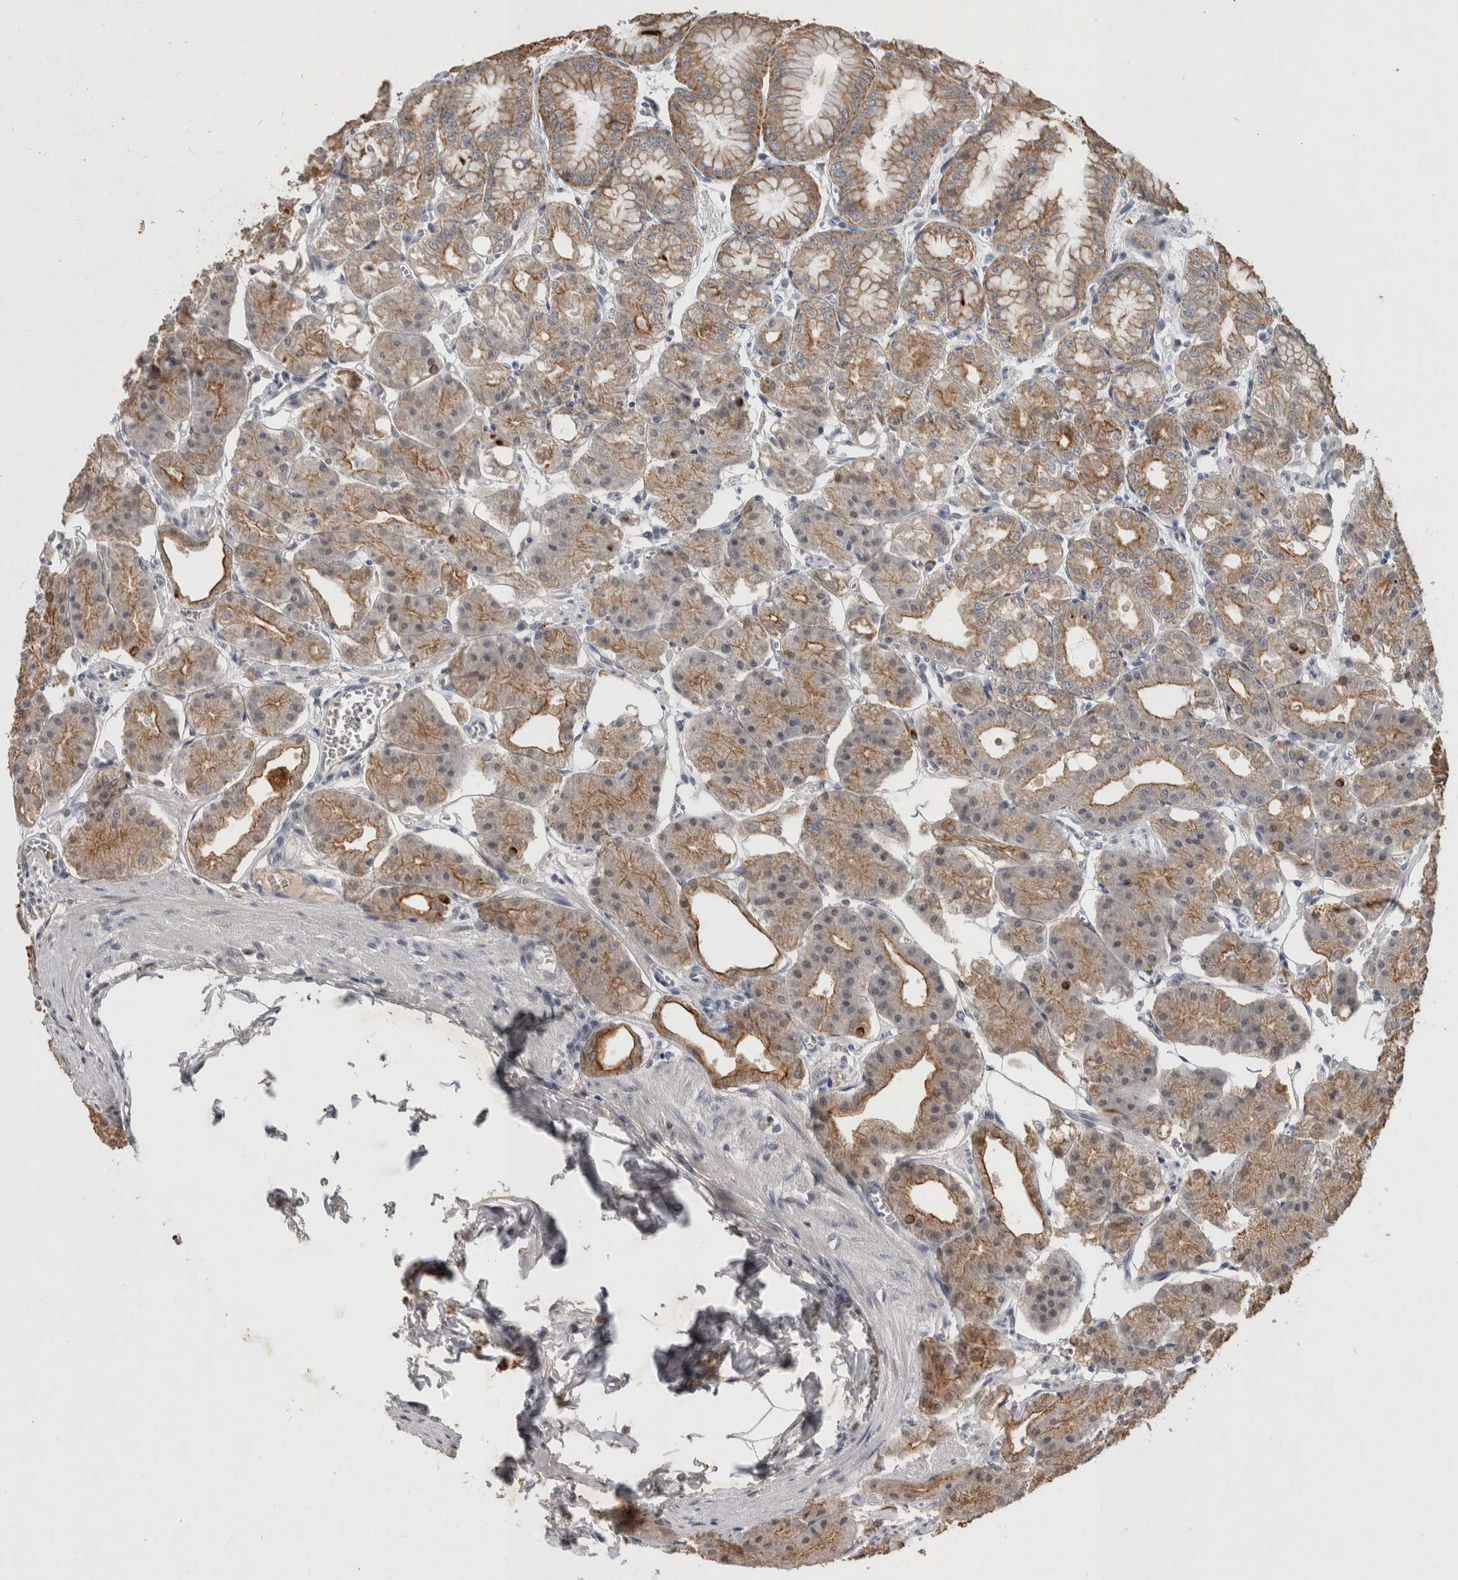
{"staining": {"intensity": "moderate", "quantity": "25%-75%", "location": "cytoplasmic/membranous"}, "tissue": "stomach", "cell_type": "Glandular cells", "image_type": "normal", "snomed": [{"axis": "morphology", "description": "Normal tissue, NOS"}, {"axis": "topography", "description": "Stomach, lower"}], "caption": "The image exhibits staining of unremarkable stomach, revealing moderate cytoplasmic/membranous protein expression (brown color) within glandular cells. (Stains: DAB in brown, nuclei in blue, Microscopy: brightfield microscopy at high magnification).", "gene": "RHPN1", "patient": {"sex": "male", "age": 71}}